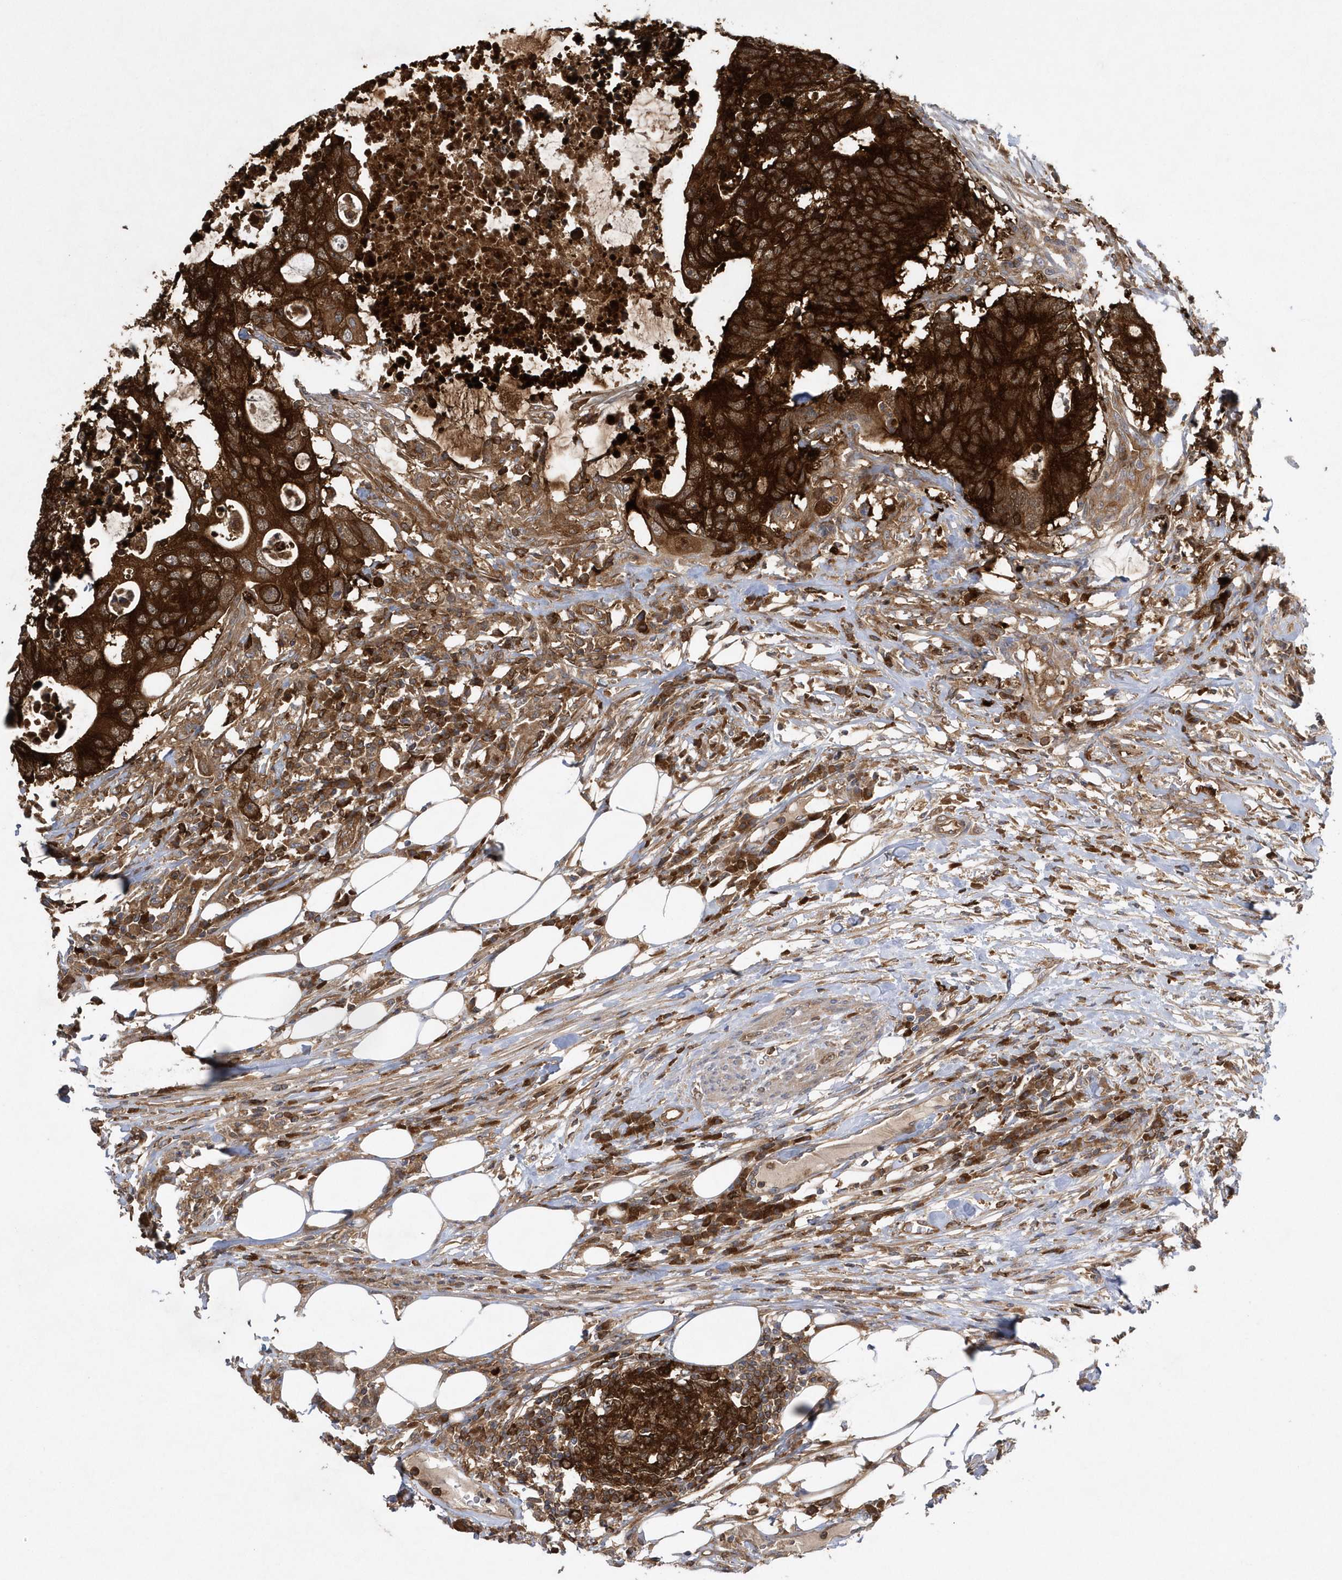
{"staining": {"intensity": "strong", "quantity": ">75%", "location": "cytoplasmic/membranous"}, "tissue": "colorectal cancer", "cell_type": "Tumor cells", "image_type": "cancer", "snomed": [{"axis": "morphology", "description": "Adenocarcinoma, NOS"}, {"axis": "topography", "description": "Colon"}], "caption": "Tumor cells reveal high levels of strong cytoplasmic/membranous positivity in about >75% of cells in human colorectal cancer (adenocarcinoma).", "gene": "PAICS", "patient": {"sex": "male", "age": 71}}